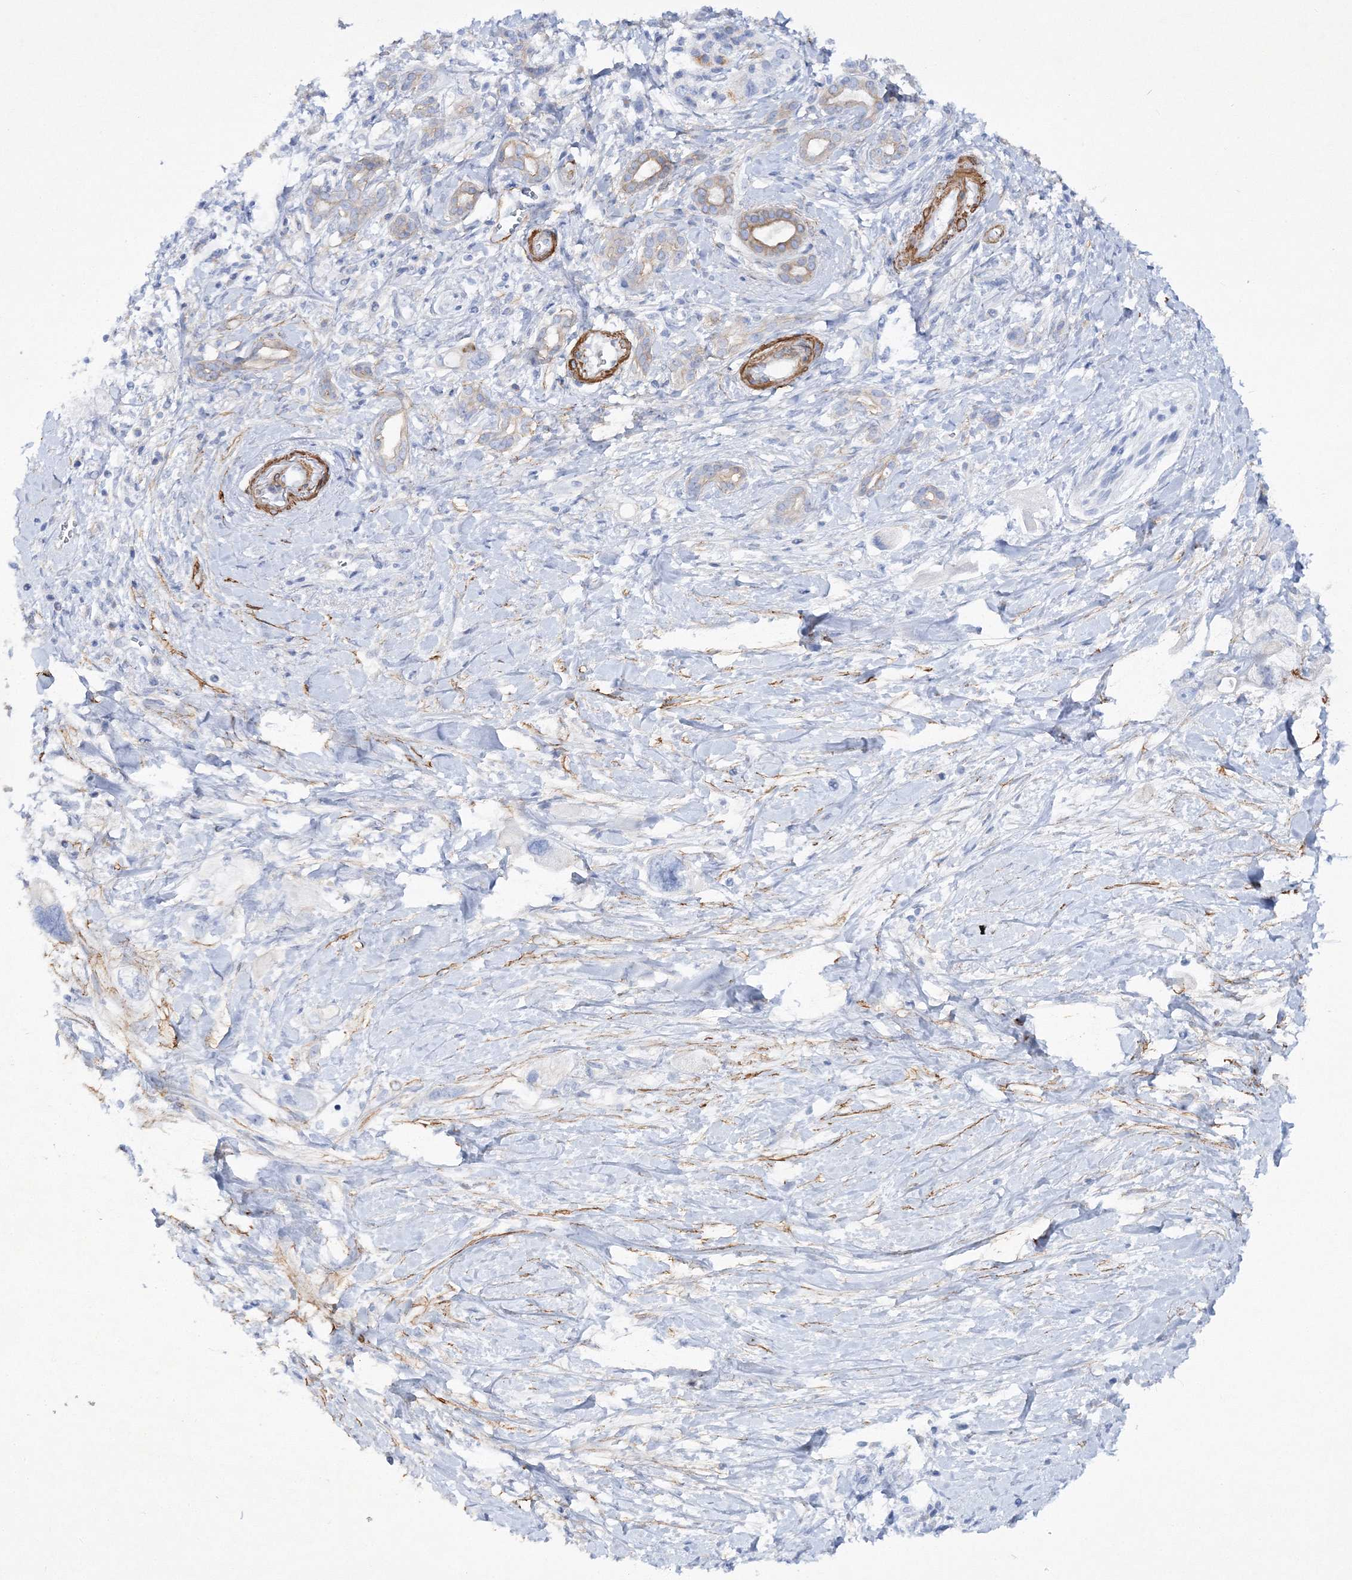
{"staining": {"intensity": "weak", "quantity": "<25%", "location": "cytoplasmic/membranous"}, "tissue": "pancreatic cancer", "cell_type": "Tumor cells", "image_type": "cancer", "snomed": [{"axis": "morphology", "description": "Adenocarcinoma, NOS"}, {"axis": "topography", "description": "Pancreas"}], "caption": "High magnification brightfield microscopy of pancreatic cancer (adenocarcinoma) stained with DAB (3,3'-diaminobenzidine) (brown) and counterstained with hematoxylin (blue): tumor cells show no significant positivity.", "gene": "RTN2", "patient": {"sex": "female", "age": 56}}